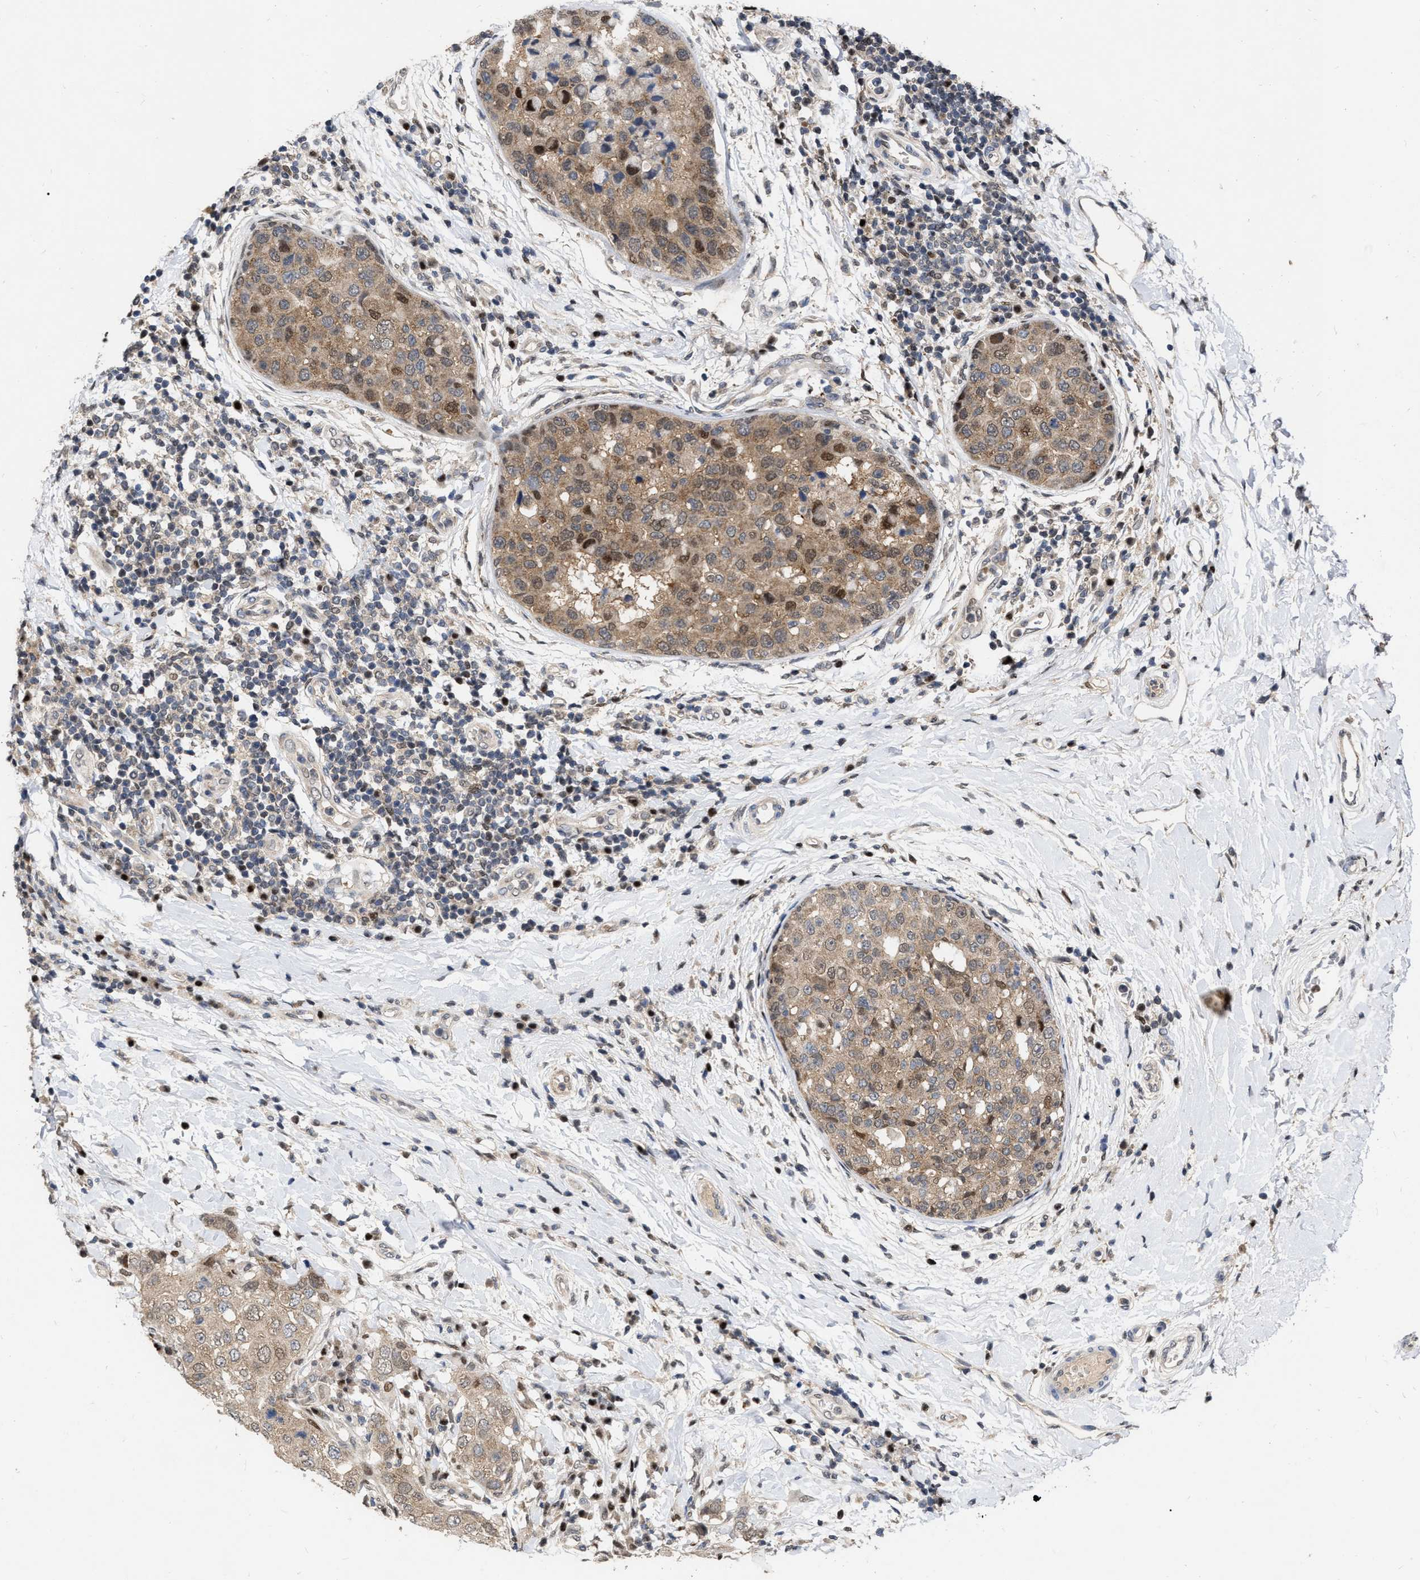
{"staining": {"intensity": "moderate", "quantity": "<25%", "location": "cytoplasmic/membranous,nuclear"}, "tissue": "breast cancer", "cell_type": "Tumor cells", "image_type": "cancer", "snomed": [{"axis": "morphology", "description": "Duct carcinoma"}, {"axis": "topography", "description": "Breast"}], "caption": "IHC (DAB (3,3'-diaminobenzidine)) staining of breast cancer demonstrates moderate cytoplasmic/membranous and nuclear protein positivity in approximately <25% of tumor cells.", "gene": "MDM4", "patient": {"sex": "female", "age": 27}}